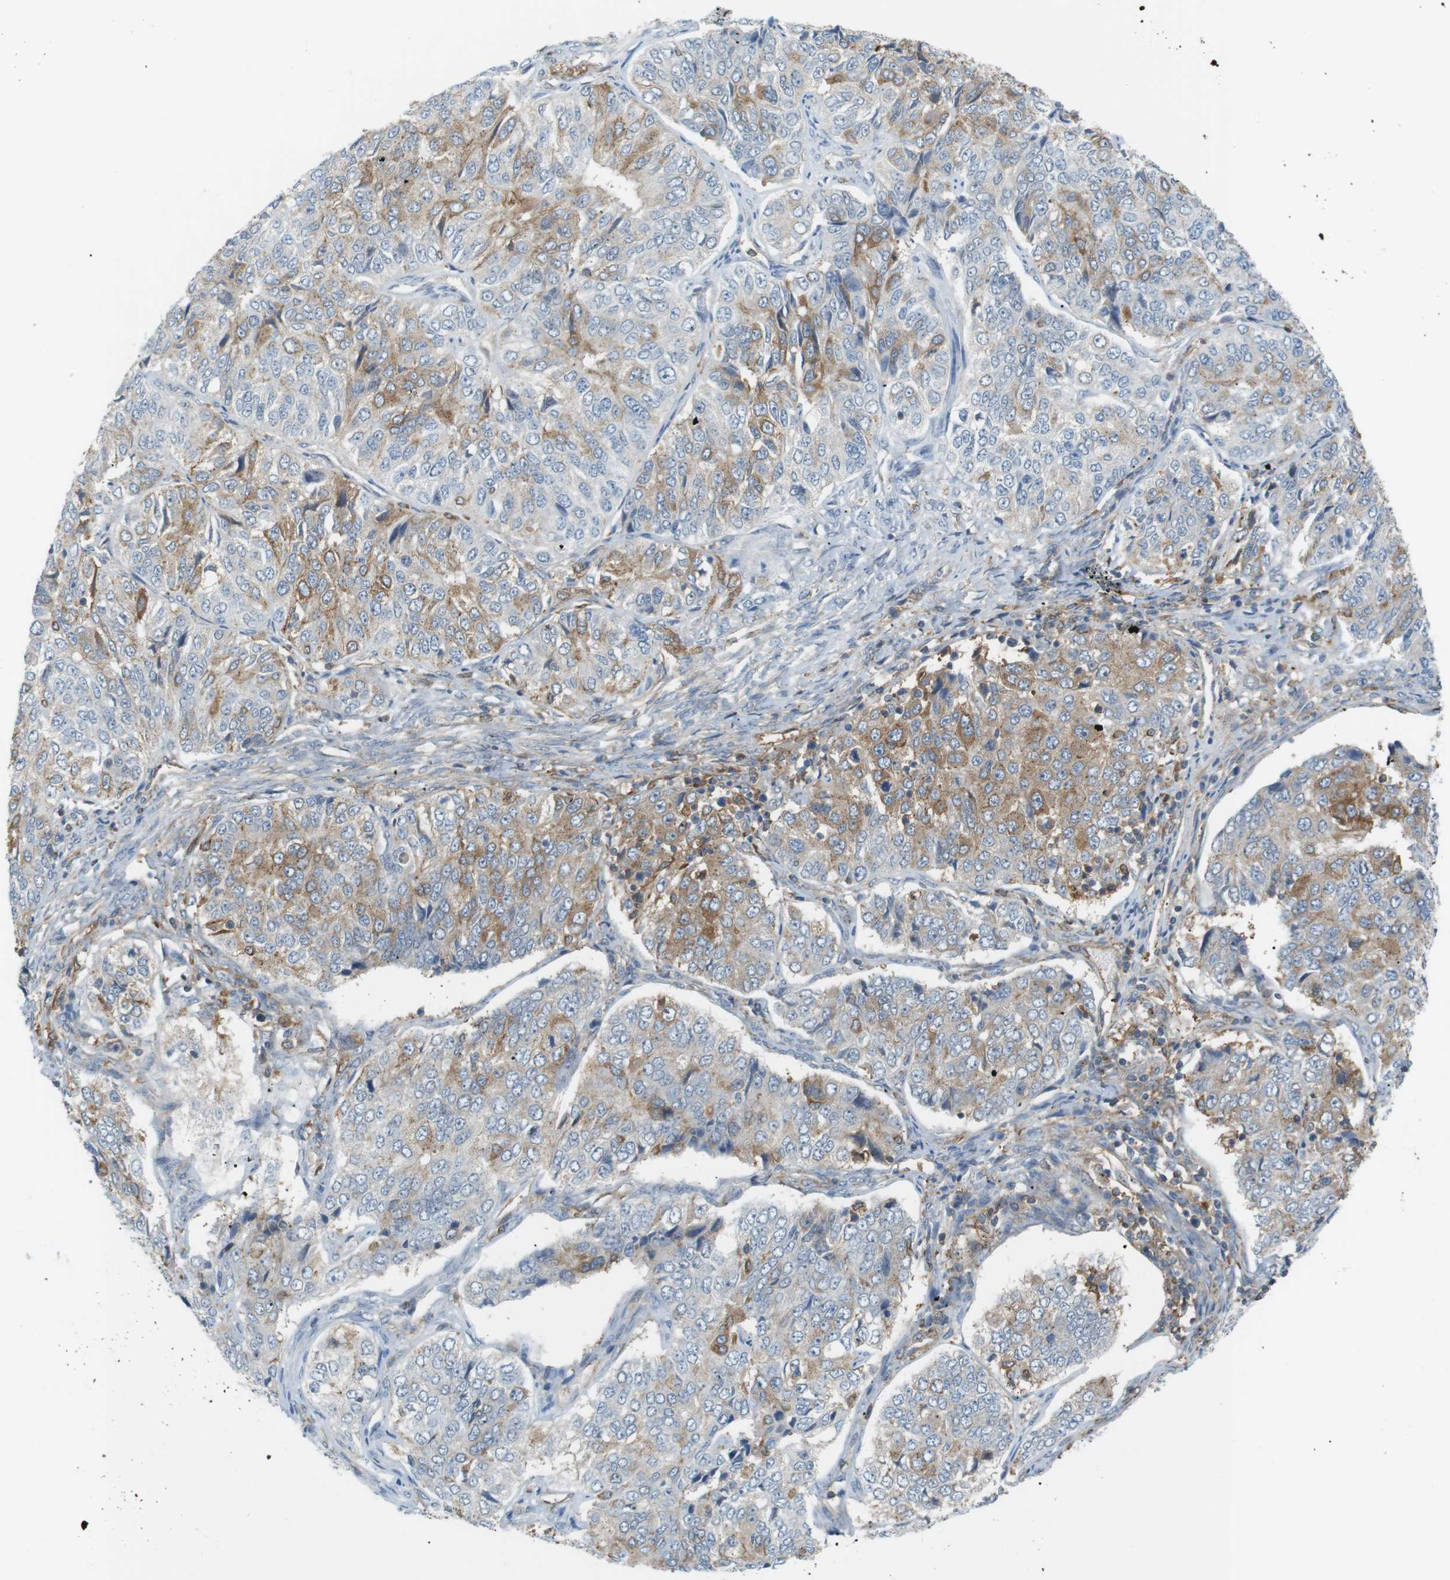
{"staining": {"intensity": "moderate", "quantity": "<25%", "location": "cytoplasmic/membranous"}, "tissue": "ovarian cancer", "cell_type": "Tumor cells", "image_type": "cancer", "snomed": [{"axis": "morphology", "description": "Carcinoma, endometroid"}, {"axis": "topography", "description": "Ovary"}], "caption": "Human ovarian cancer (endometroid carcinoma) stained for a protein (brown) reveals moderate cytoplasmic/membranous positive expression in approximately <25% of tumor cells.", "gene": "PEPD", "patient": {"sex": "female", "age": 51}}